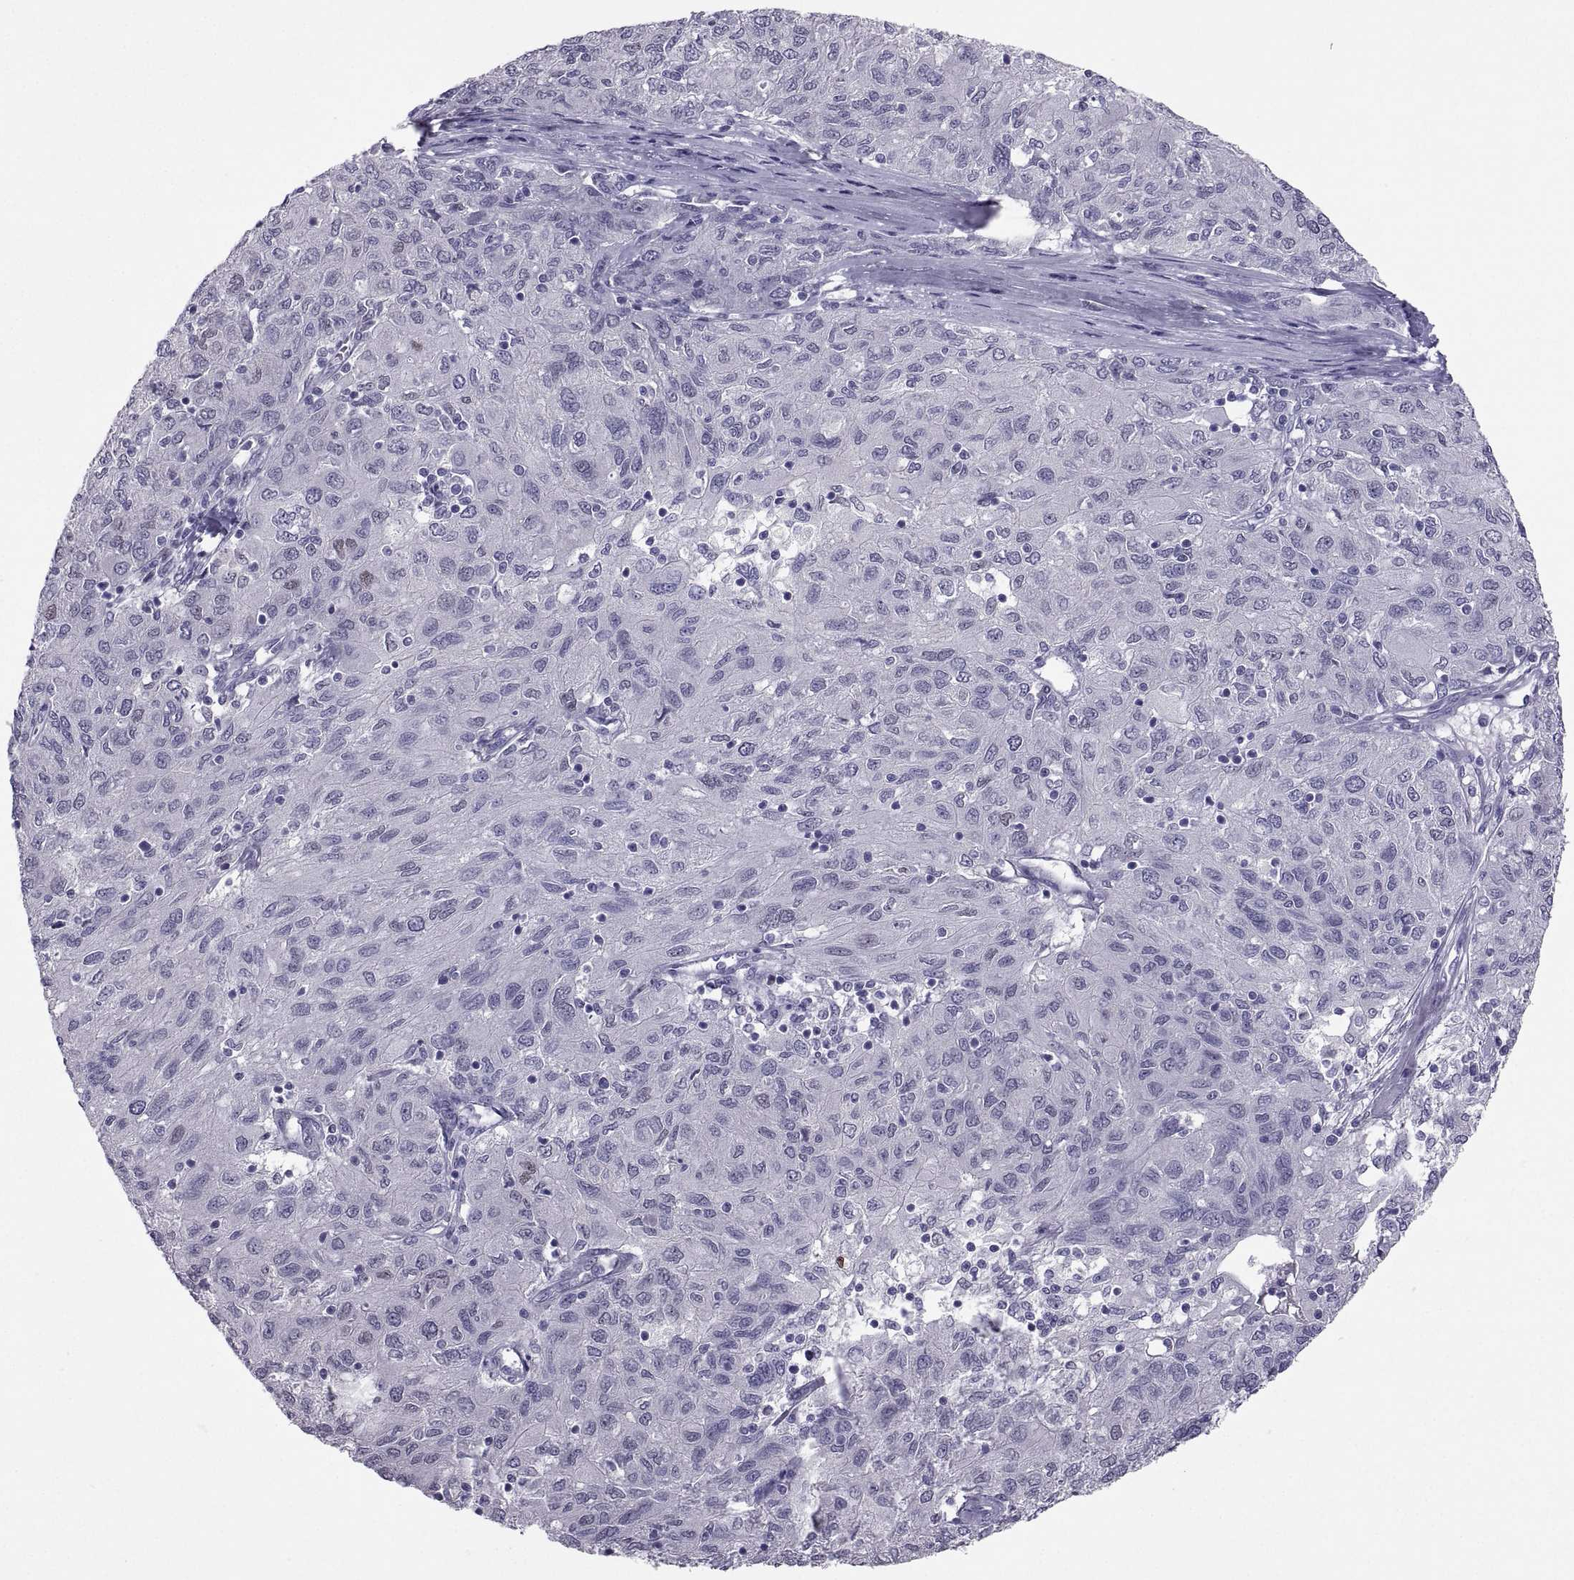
{"staining": {"intensity": "negative", "quantity": "none", "location": "none"}, "tissue": "ovarian cancer", "cell_type": "Tumor cells", "image_type": "cancer", "snomed": [{"axis": "morphology", "description": "Carcinoma, endometroid"}, {"axis": "topography", "description": "Ovary"}], "caption": "An image of human ovarian endometroid carcinoma is negative for staining in tumor cells.", "gene": "SOX21", "patient": {"sex": "female", "age": 50}}